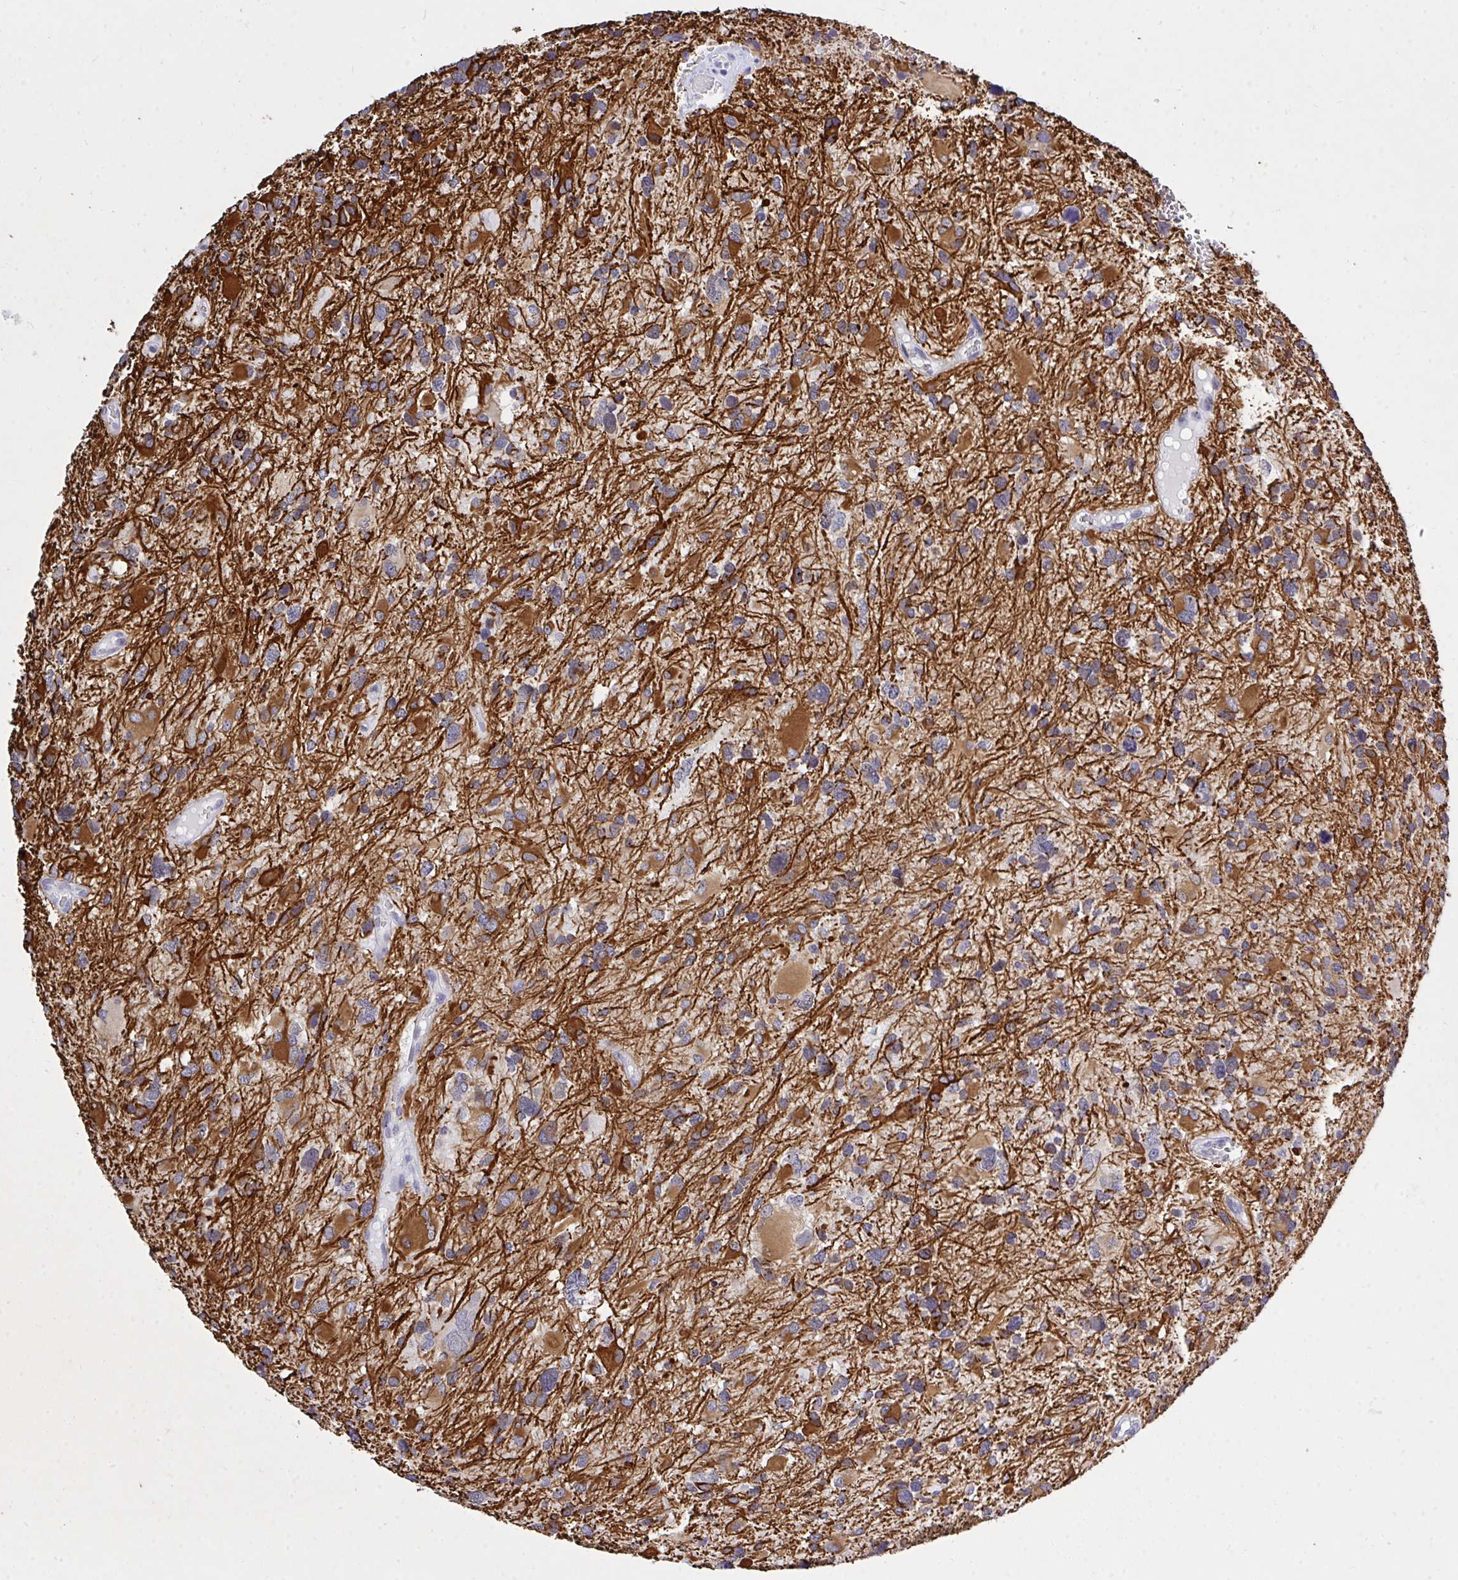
{"staining": {"intensity": "moderate", "quantity": "25%-75%", "location": "cytoplasmic/membranous"}, "tissue": "glioma", "cell_type": "Tumor cells", "image_type": "cancer", "snomed": [{"axis": "morphology", "description": "Glioma, malignant, High grade"}, {"axis": "topography", "description": "Brain"}], "caption": "Immunohistochemistry (IHC) histopathology image of neoplastic tissue: human glioma stained using immunohistochemistry (IHC) demonstrates medium levels of moderate protein expression localized specifically in the cytoplasmic/membranous of tumor cells, appearing as a cytoplasmic/membranous brown color.", "gene": "THOP1", "patient": {"sex": "female", "age": 11}}